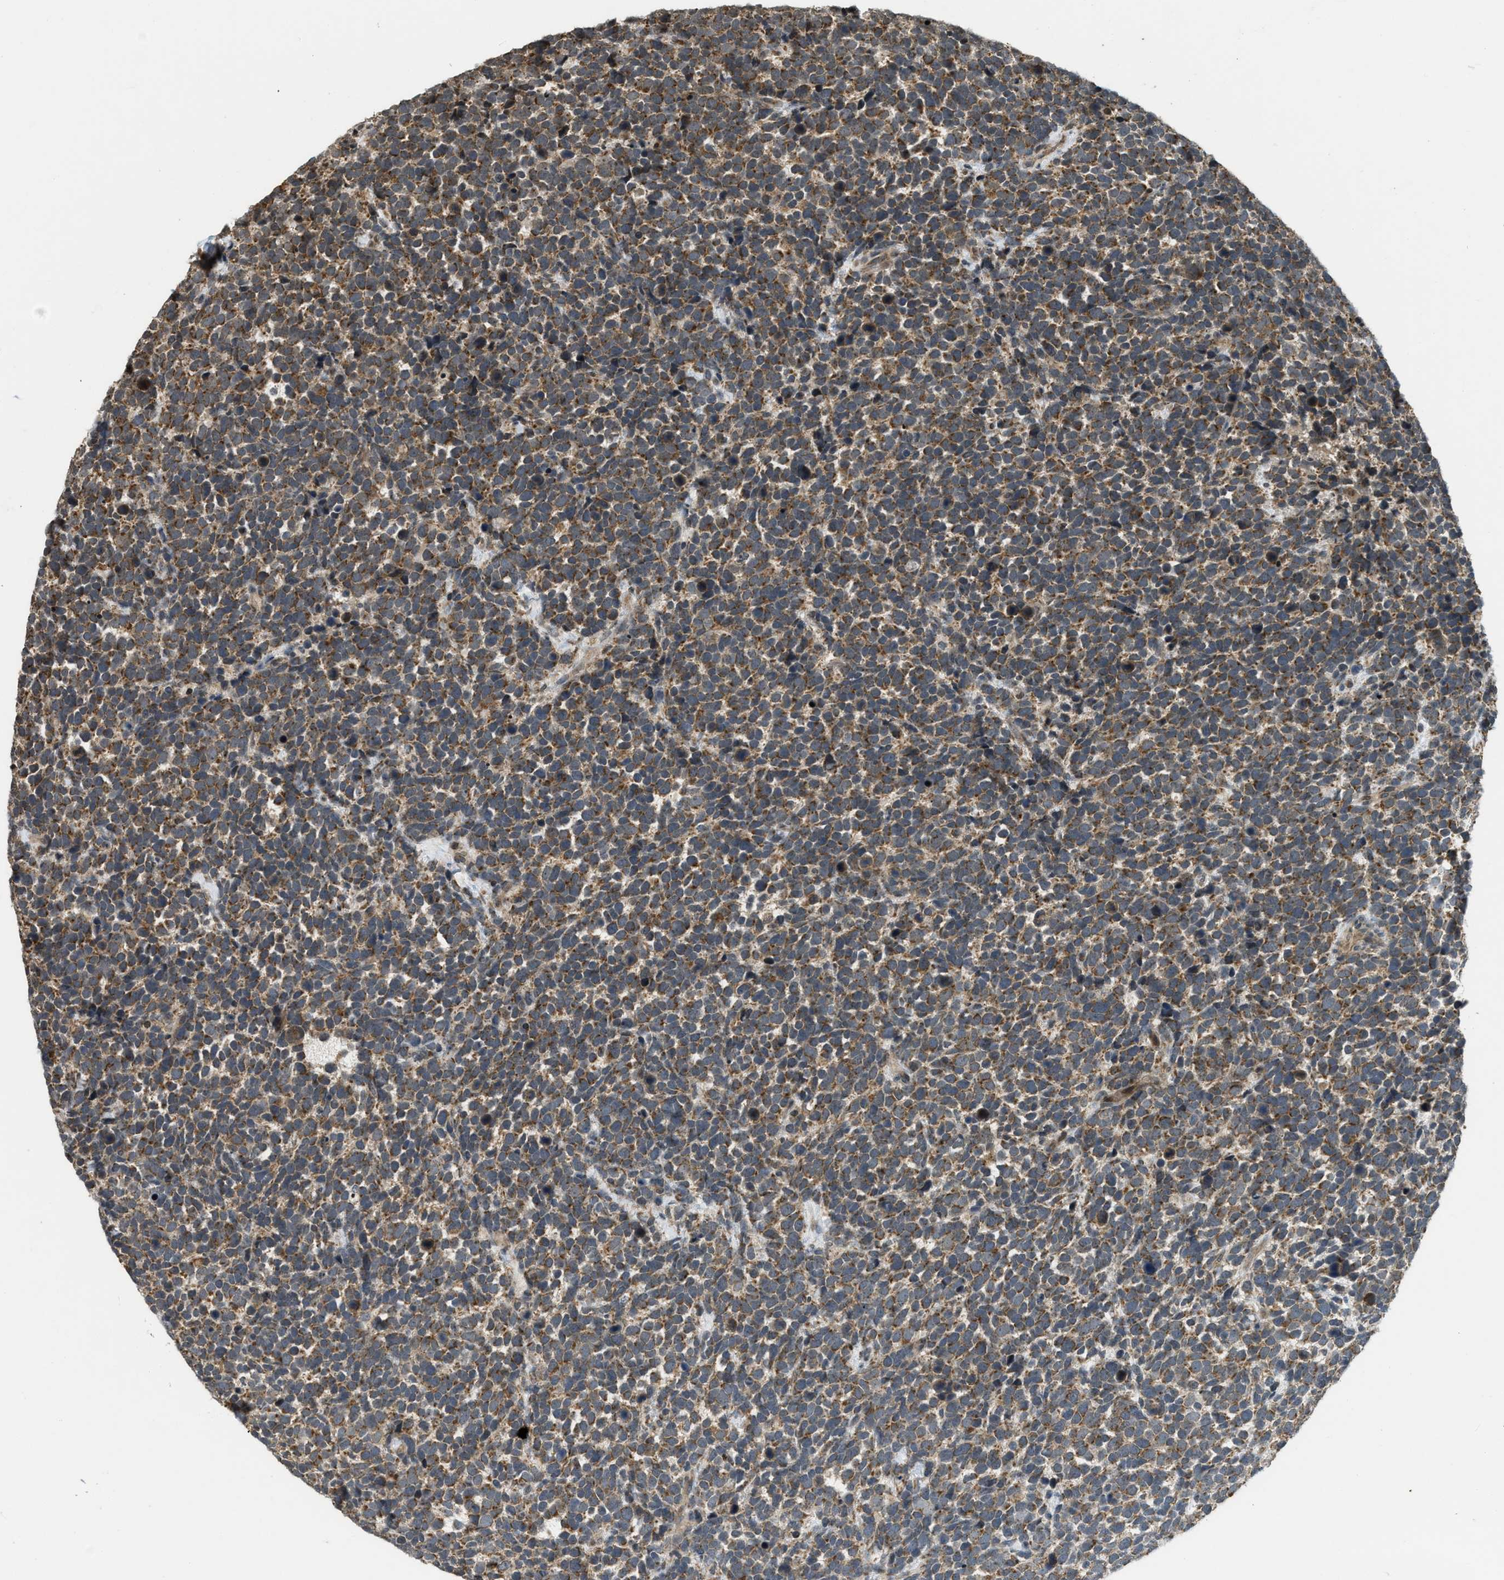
{"staining": {"intensity": "moderate", "quantity": ">75%", "location": "cytoplasmic/membranous"}, "tissue": "urothelial cancer", "cell_type": "Tumor cells", "image_type": "cancer", "snomed": [{"axis": "morphology", "description": "Urothelial carcinoma, High grade"}, {"axis": "topography", "description": "Urinary bladder"}], "caption": "Immunohistochemical staining of human urothelial cancer shows medium levels of moderate cytoplasmic/membranous protein positivity in approximately >75% of tumor cells.", "gene": "SIAH1", "patient": {"sex": "female", "age": 82}}